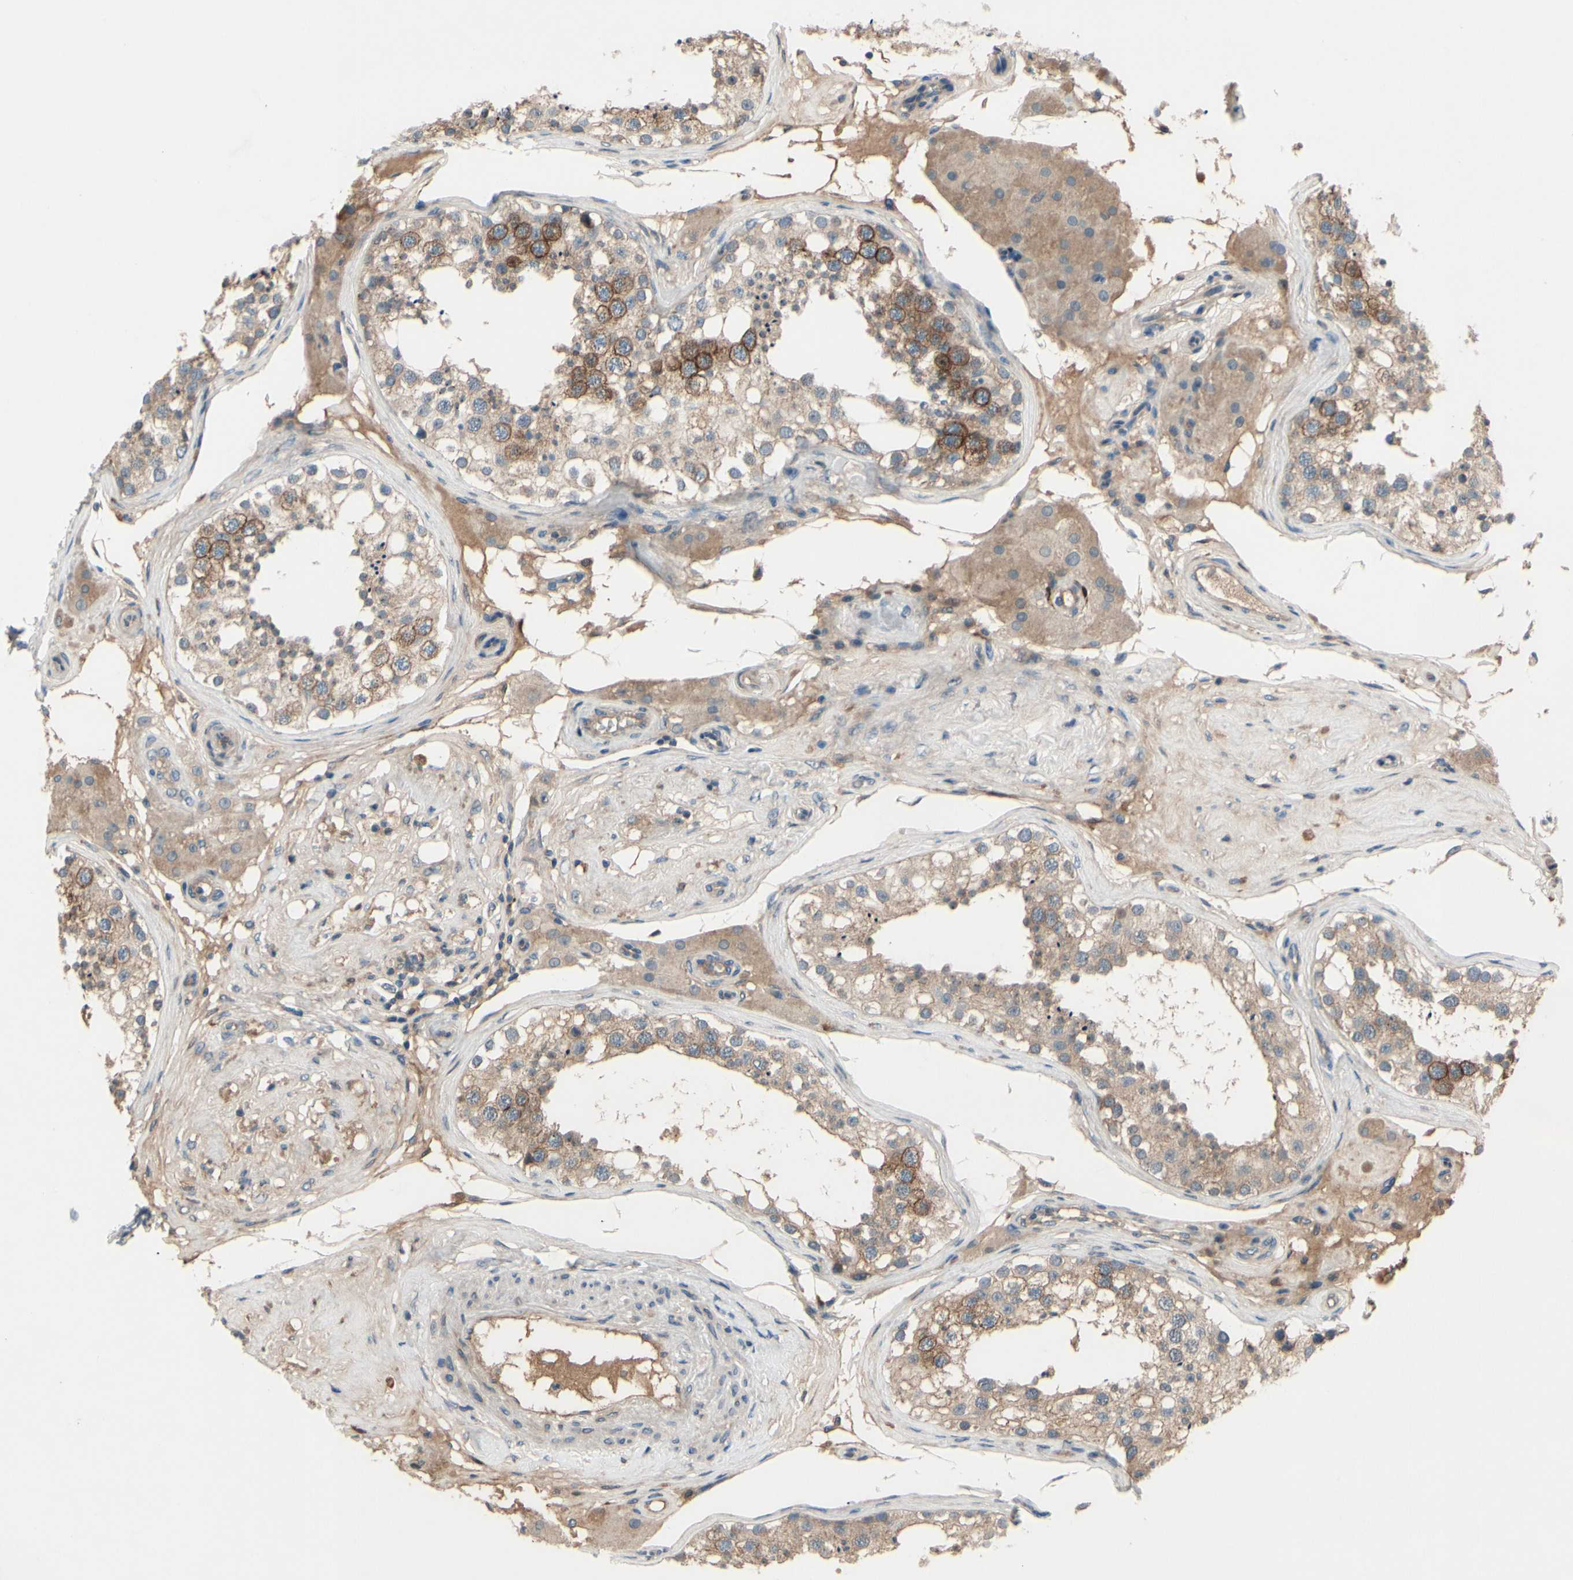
{"staining": {"intensity": "moderate", "quantity": ">75%", "location": "cytoplasmic/membranous"}, "tissue": "testis", "cell_type": "Cells in seminiferous ducts", "image_type": "normal", "snomed": [{"axis": "morphology", "description": "Normal tissue, NOS"}, {"axis": "topography", "description": "Testis"}], "caption": "Immunohistochemical staining of benign human testis shows medium levels of moderate cytoplasmic/membranous staining in approximately >75% of cells in seminiferous ducts. (brown staining indicates protein expression, while blue staining denotes nuclei).", "gene": "ICAM5", "patient": {"sex": "male", "age": 68}}